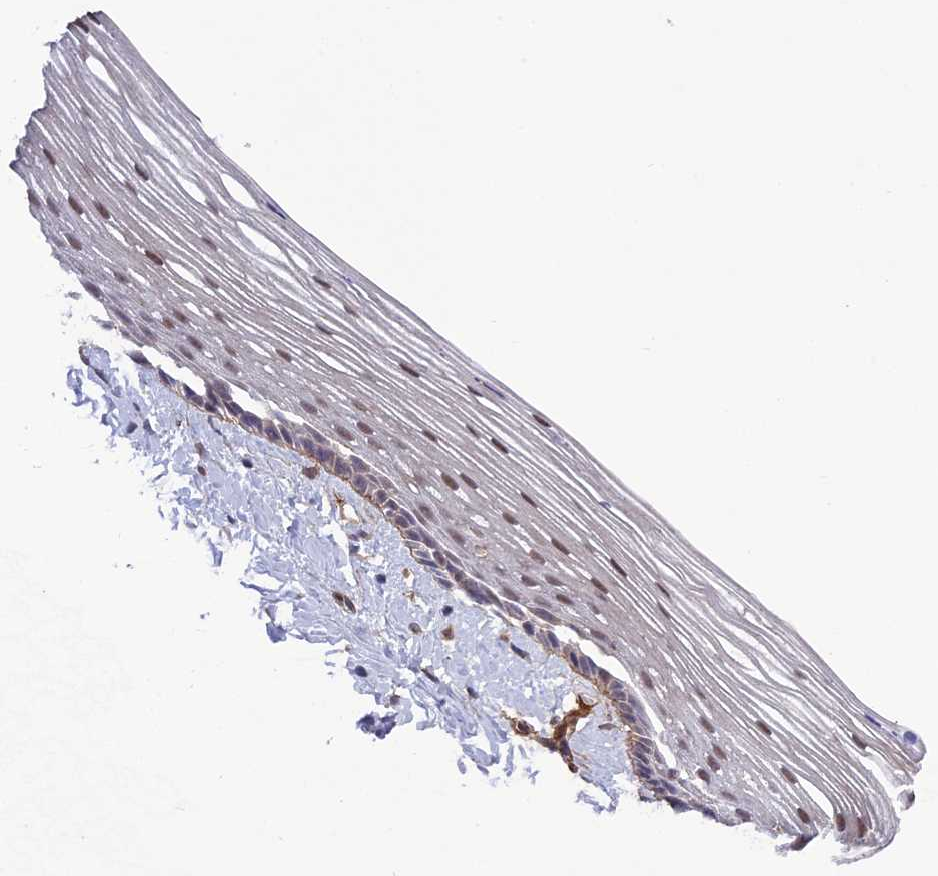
{"staining": {"intensity": "weak", "quantity": "25%-75%", "location": "cytoplasmic/membranous,nuclear"}, "tissue": "vagina", "cell_type": "Squamous epithelial cells", "image_type": "normal", "snomed": [{"axis": "morphology", "description": "Normal tissue, NOS"}, {"axis": "topography", "description": "Vagina"}], "caption": "Brown immunohistochemical staining in normal vagina exhibits weak cytoplasmic/membranous,nuclear positivity in approximately 25%-75% of squamous epithelial cells.", "gene": "TNS1", "patient": {"sex": "female", "age": 46}}